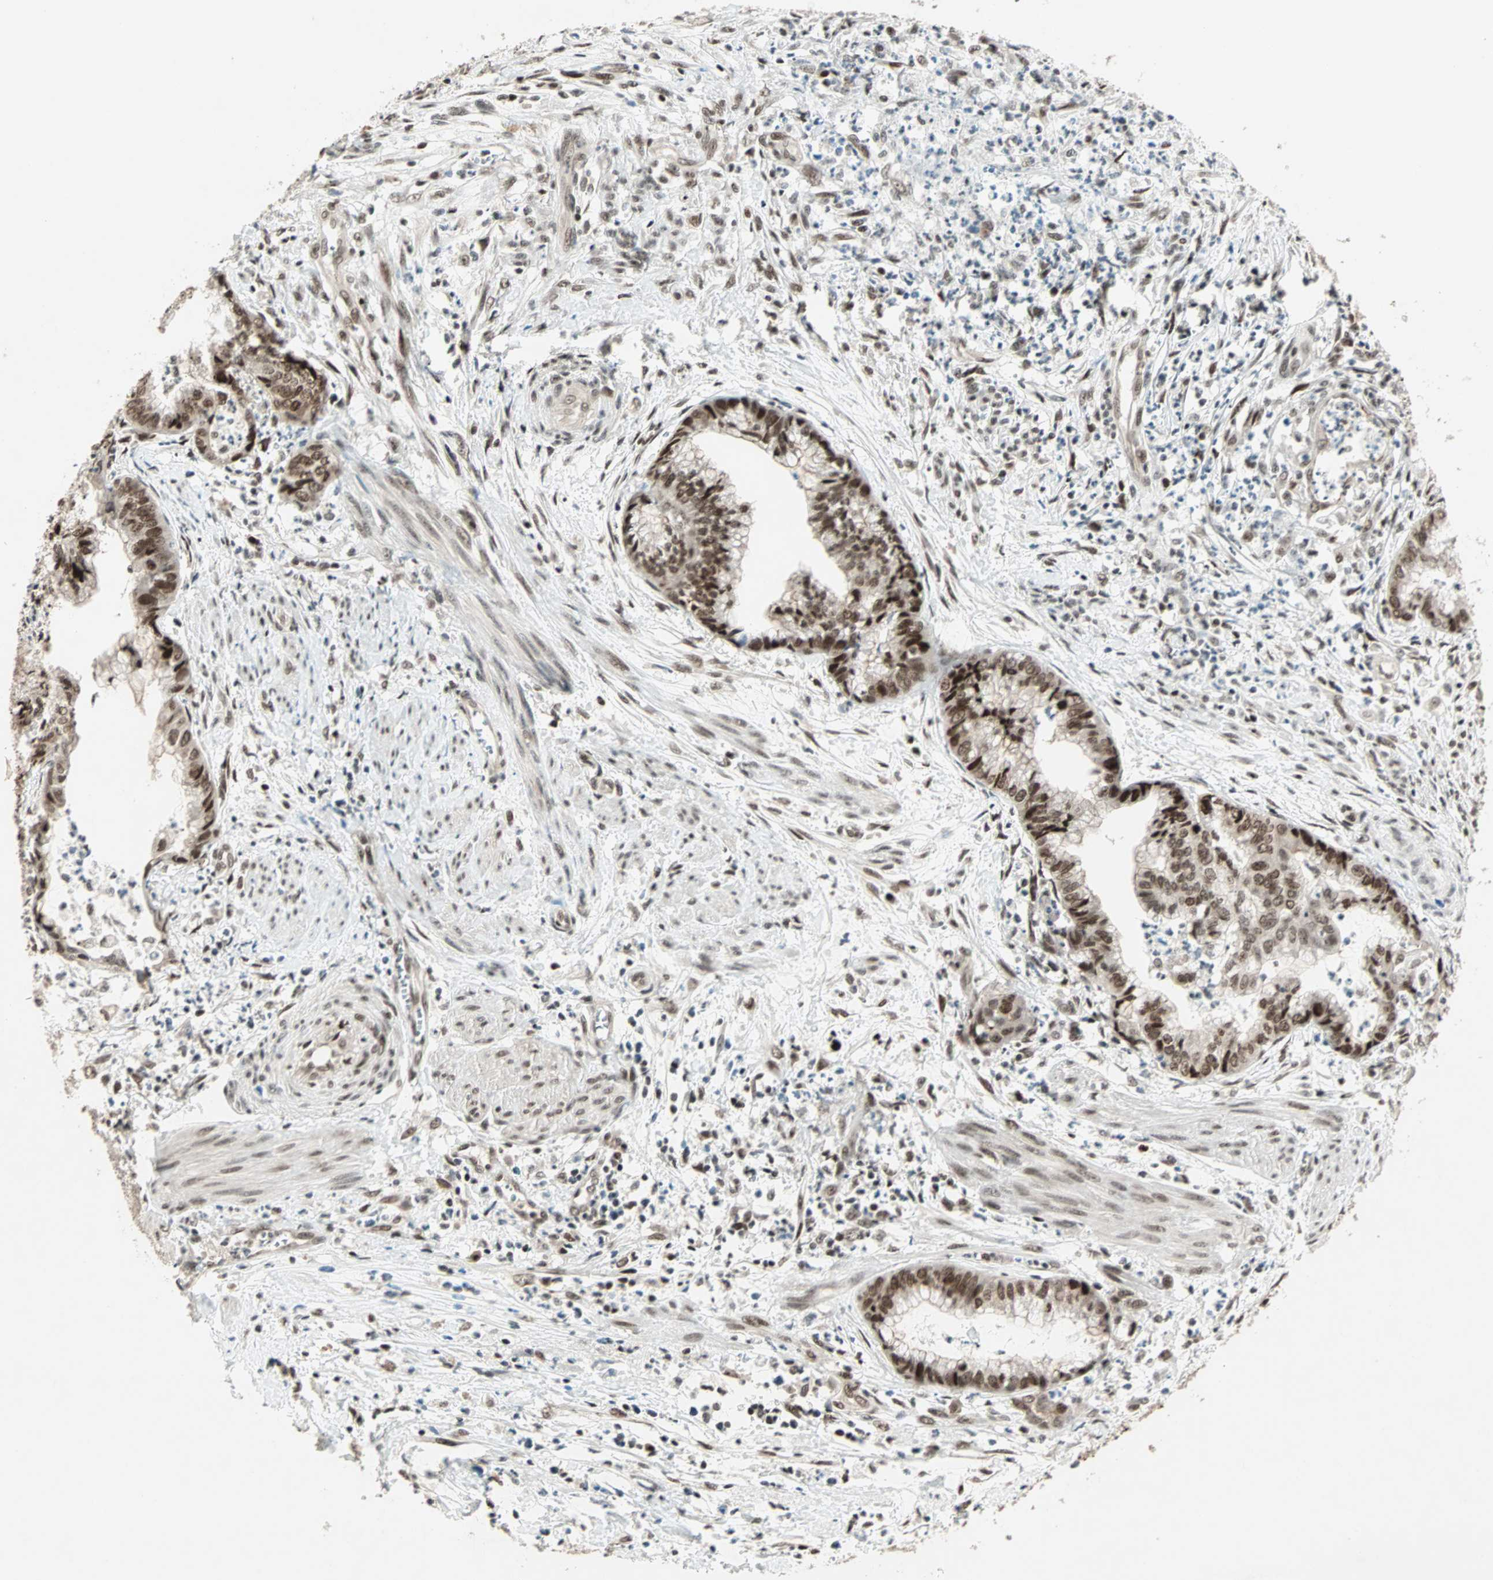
{"staining": {"intensity": "strong", "quantity": ">75%", "location": "nuclear"}, "tissue": "endometrial cancer", "cell_type": "Tumor cells", "image_type": "cancer", "snomed": [{"axis": "morphology", "description": "Necrosis, NOS"}, {"axis": "morphology", "description": "Adenocarcinoma, NOS"}, {"axis": "topography", "description": "Endometrium"}], "caption": "Protein expression by immunohistochemistry (IHC) demonstrates strong nuclear expression in about >75% of tumor cells in adenocarcinoma (endometrial).", "gene": "MDC1", "patient": {"sex": "female", "age": 79}}